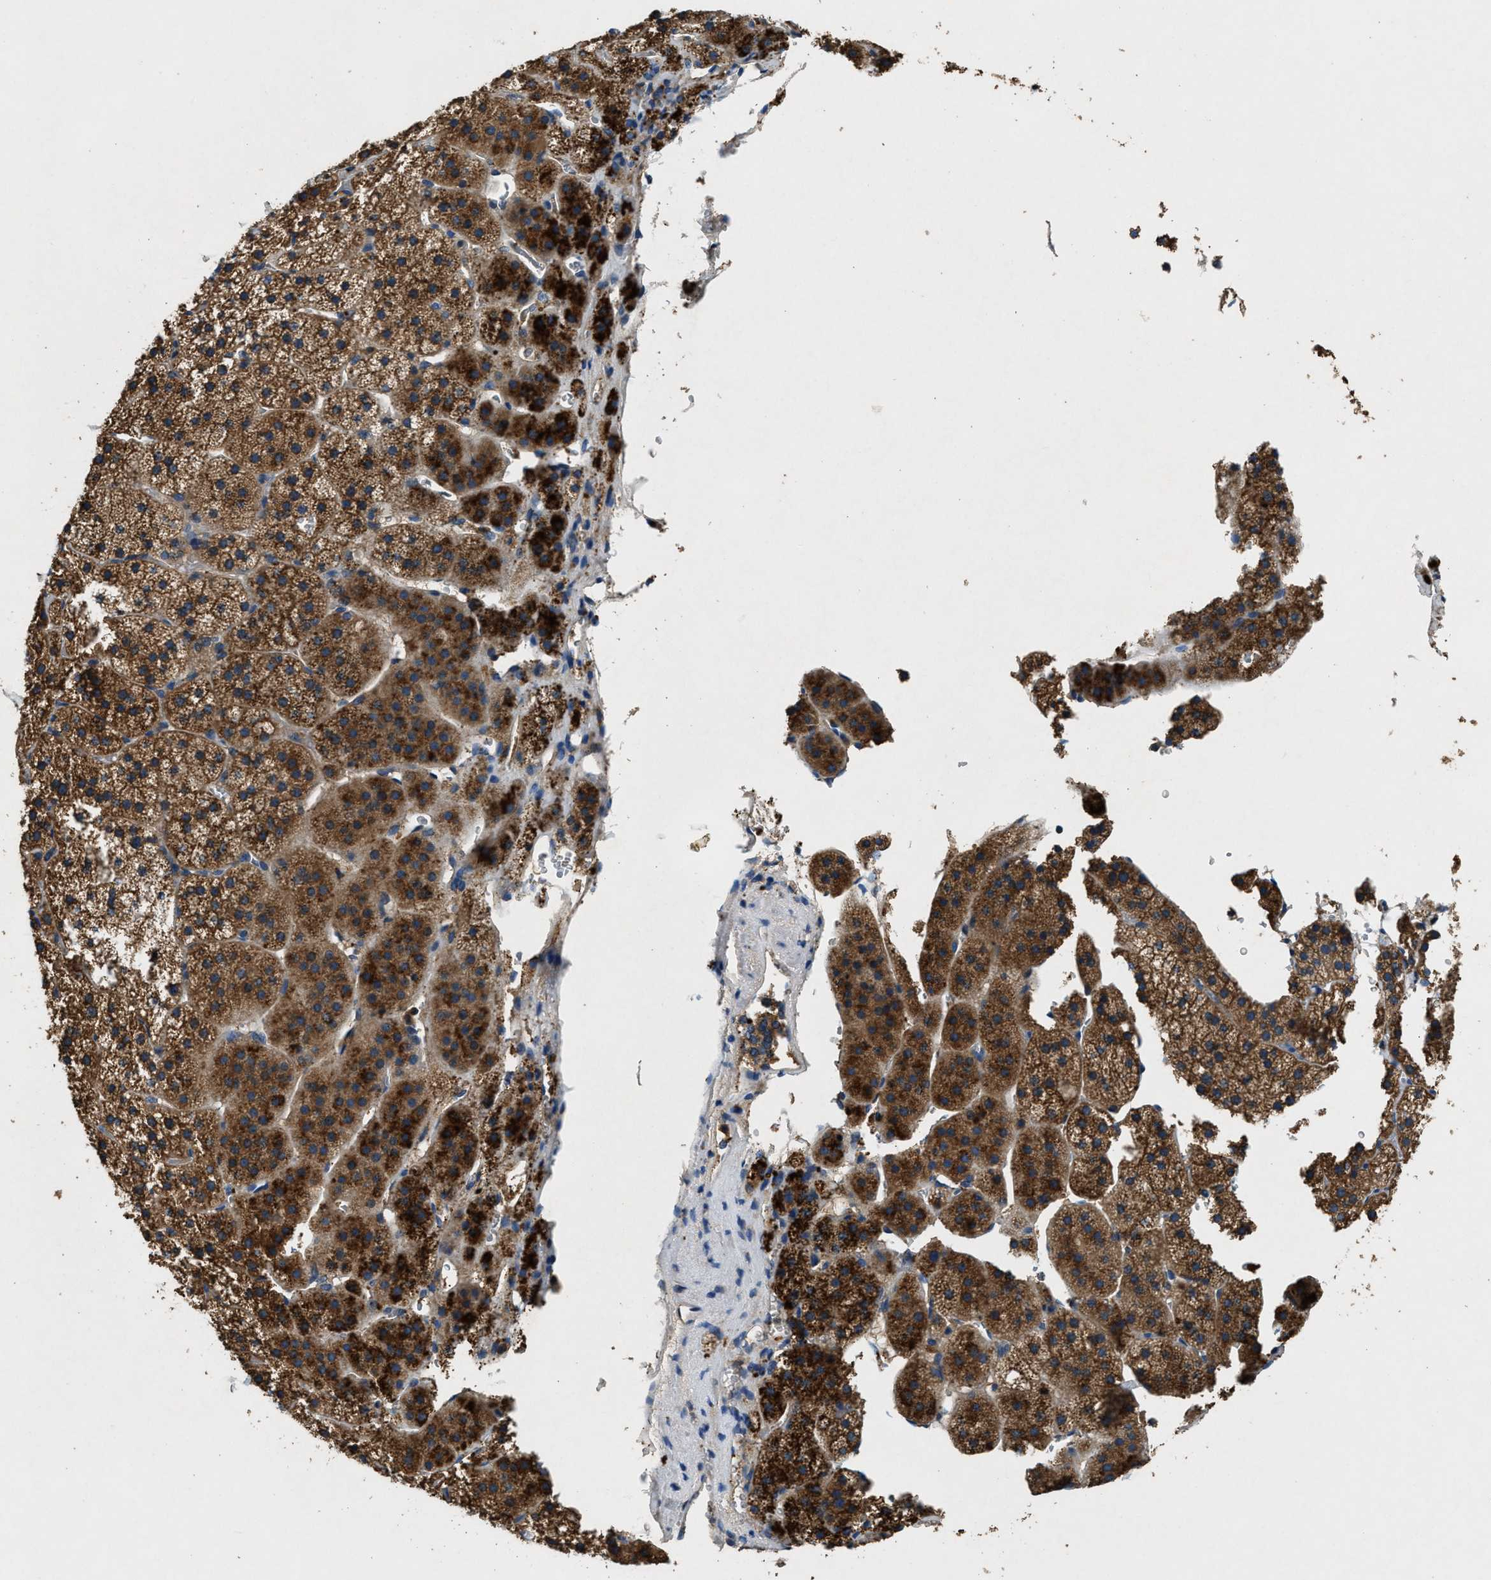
{"staining": {"intensity": "strong", "quantity": "25%-75%", "location": "cytoplasmic/membranous"}, "tissue": "adrenal gland", "cell_type": "Glandular cells", "image_type": "normal", "snomed": [{"axis": "morphology", "description": "Normal tissue, NOS"}, {"axis": "topography", "description": "Adrenal gland"}], "caption": "The micrograph demonstrates immunohistochemical staining of benign adrenal gland. There is strong cytoplasmic/membranous positivity is appreciated in about 25%-75% of glandular cells.", "gene": "BLOC1S1", "patient": {"sex": "female", "age": 44}}